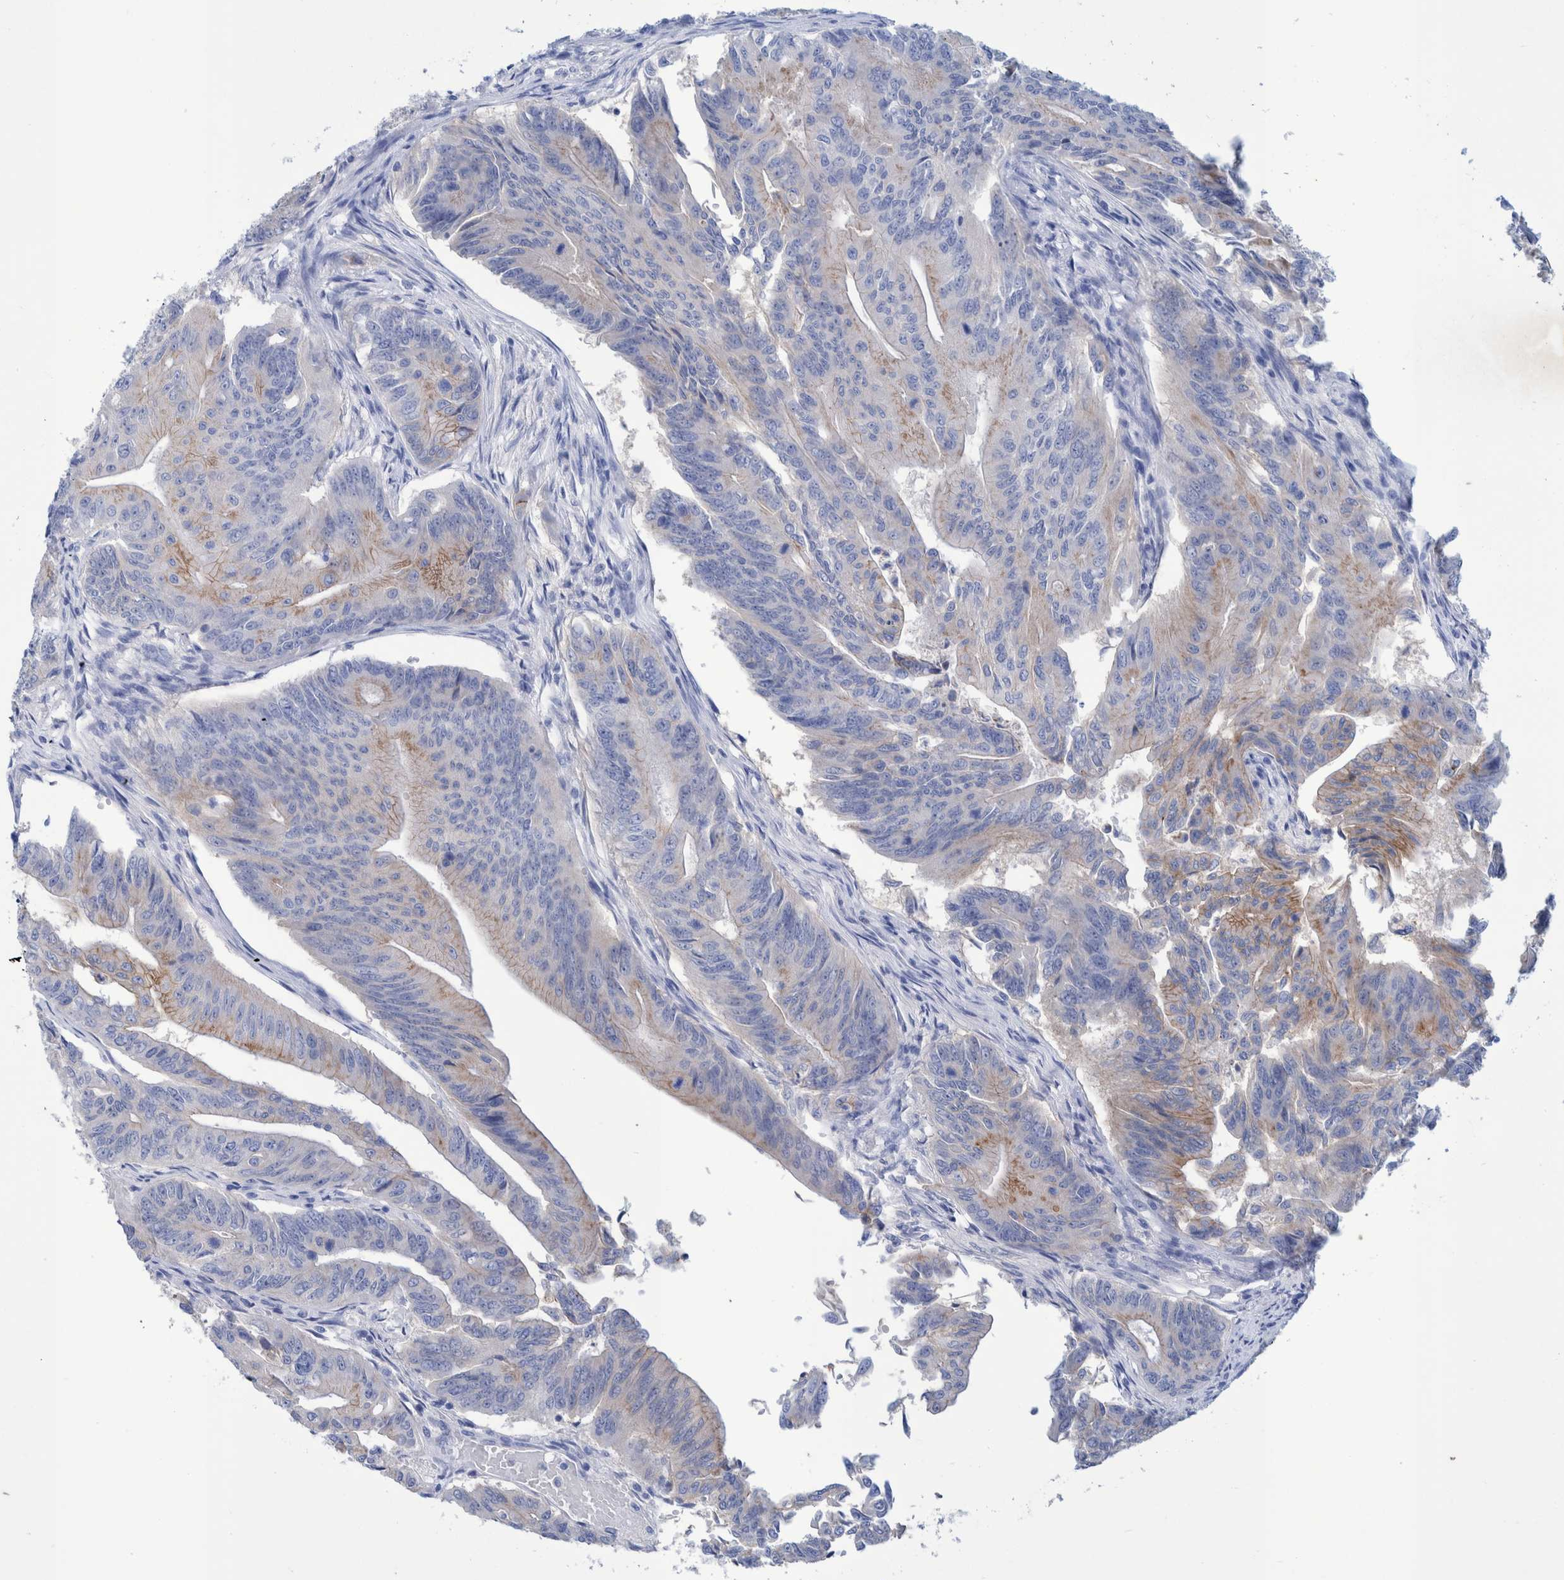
{"staining": {"intensity": "moderate", "quantity": "<25%", "location": "cytoplasmic/membranous"}, "tissue": "colorectal cancer", "cell_type": "Tumor cells", "image_type": "cancer", "snomed": [{"axis": "morphology", "description": "Adenoma, NOS"}, {"axis": "morphology", "description": "Adenocarcinoma, NOS"}, {"axis": "topography", "description": "Colon"}], "caption": "IHC micrograph of neoplastic tissue: colorectal adenocarcinoma stained using IHC demonstrates low levels of moderate protein expression localized specifically in the cytoplasmic/membranous of tumor cells, appearing as a cytoplasmic/membranous brown color.", "gene": "PERP", "patient": {"sex": "male", "age": 79}}